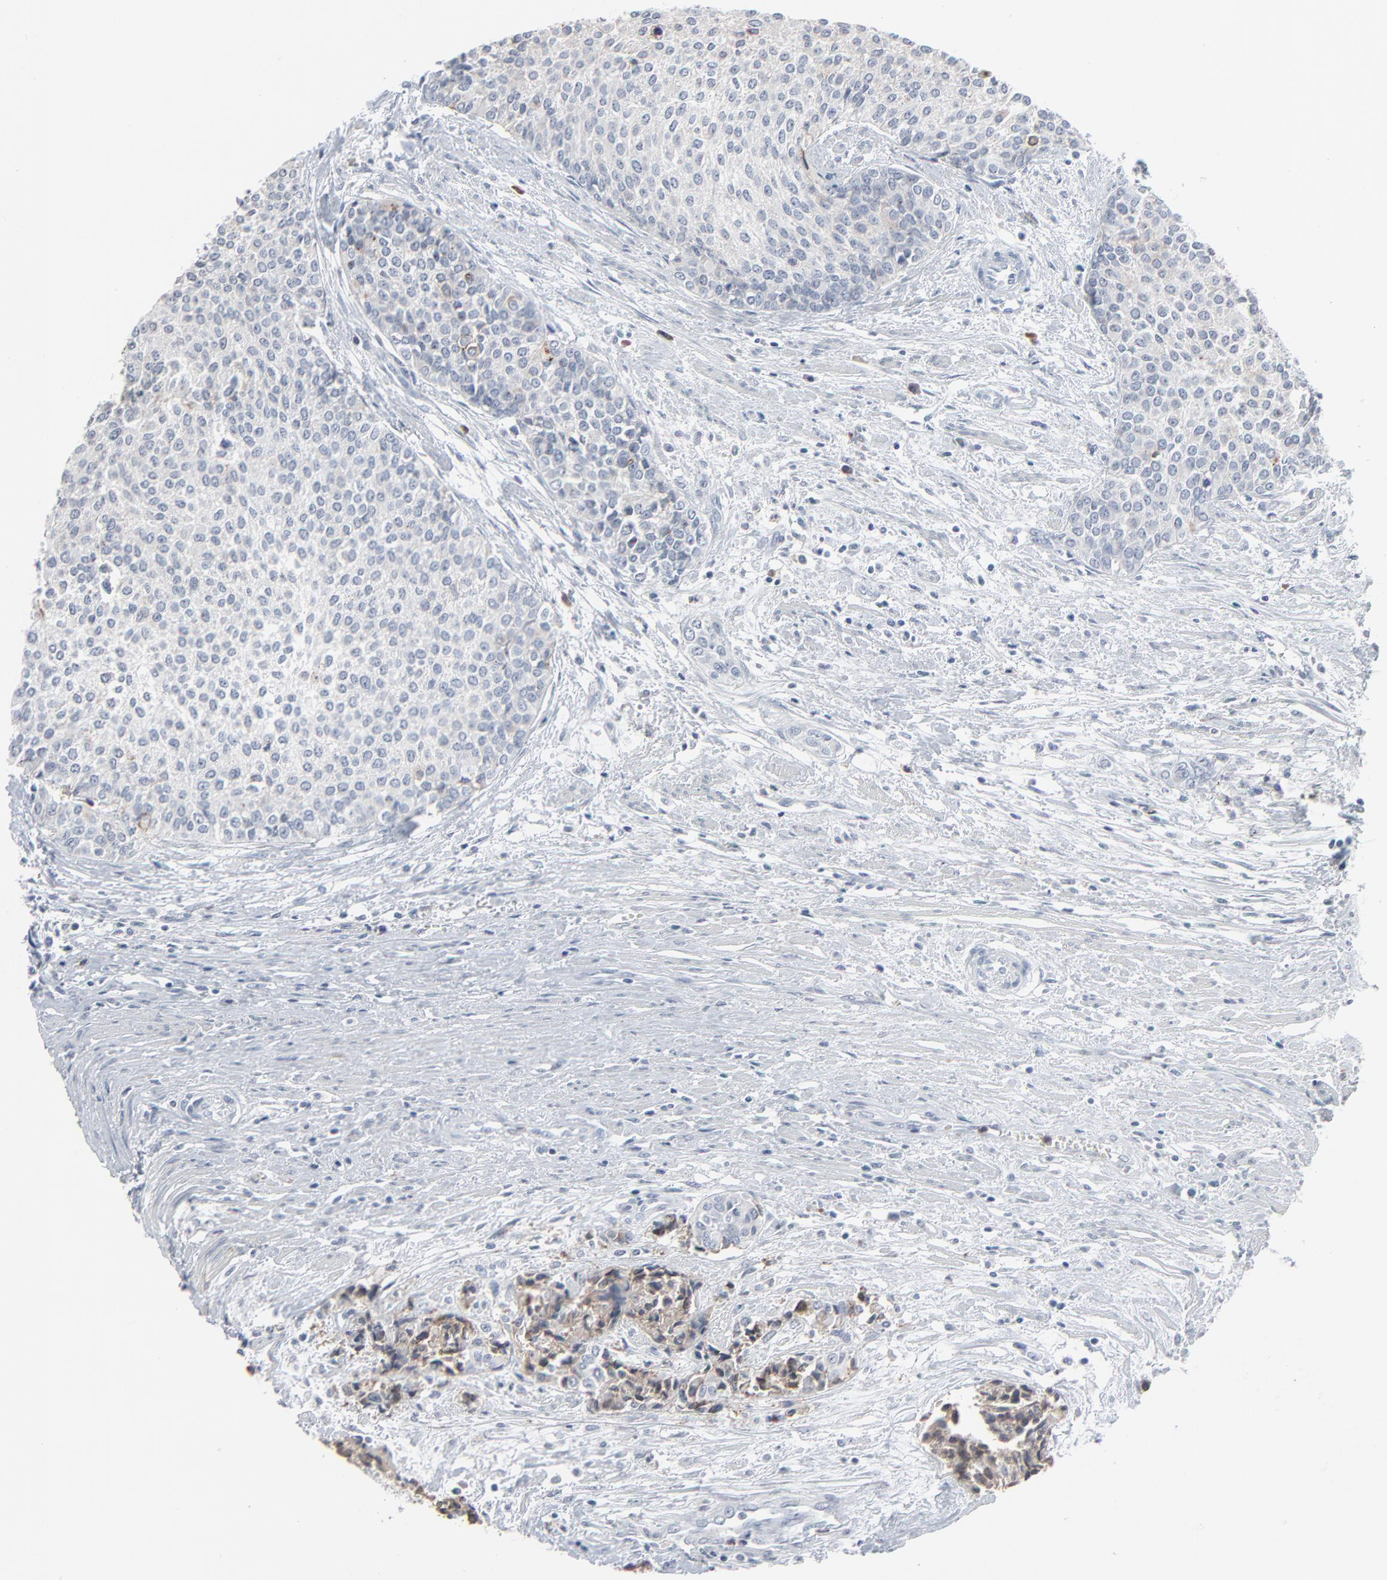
{"staining": {"intensity": "negative", "quantity": "none", "location": "none"}, "tissue": "urothelial cancer", "cell_type": "Tumor cells", "image_type": "cancer", "snomed": [{"axis": "morphology", "description": "Urothelial carcinoma, Low grade"}, {"axis": "topography", "description": "Urinary bladder"}], "caption": "Tumor cells are negative for protein expression in human urothelial cancer. (Brightfield microscopy of DAB immunohistochemistry at high magnification).", "gene": "PHGDH", "patient": {"sex": "female", "age": 73}}